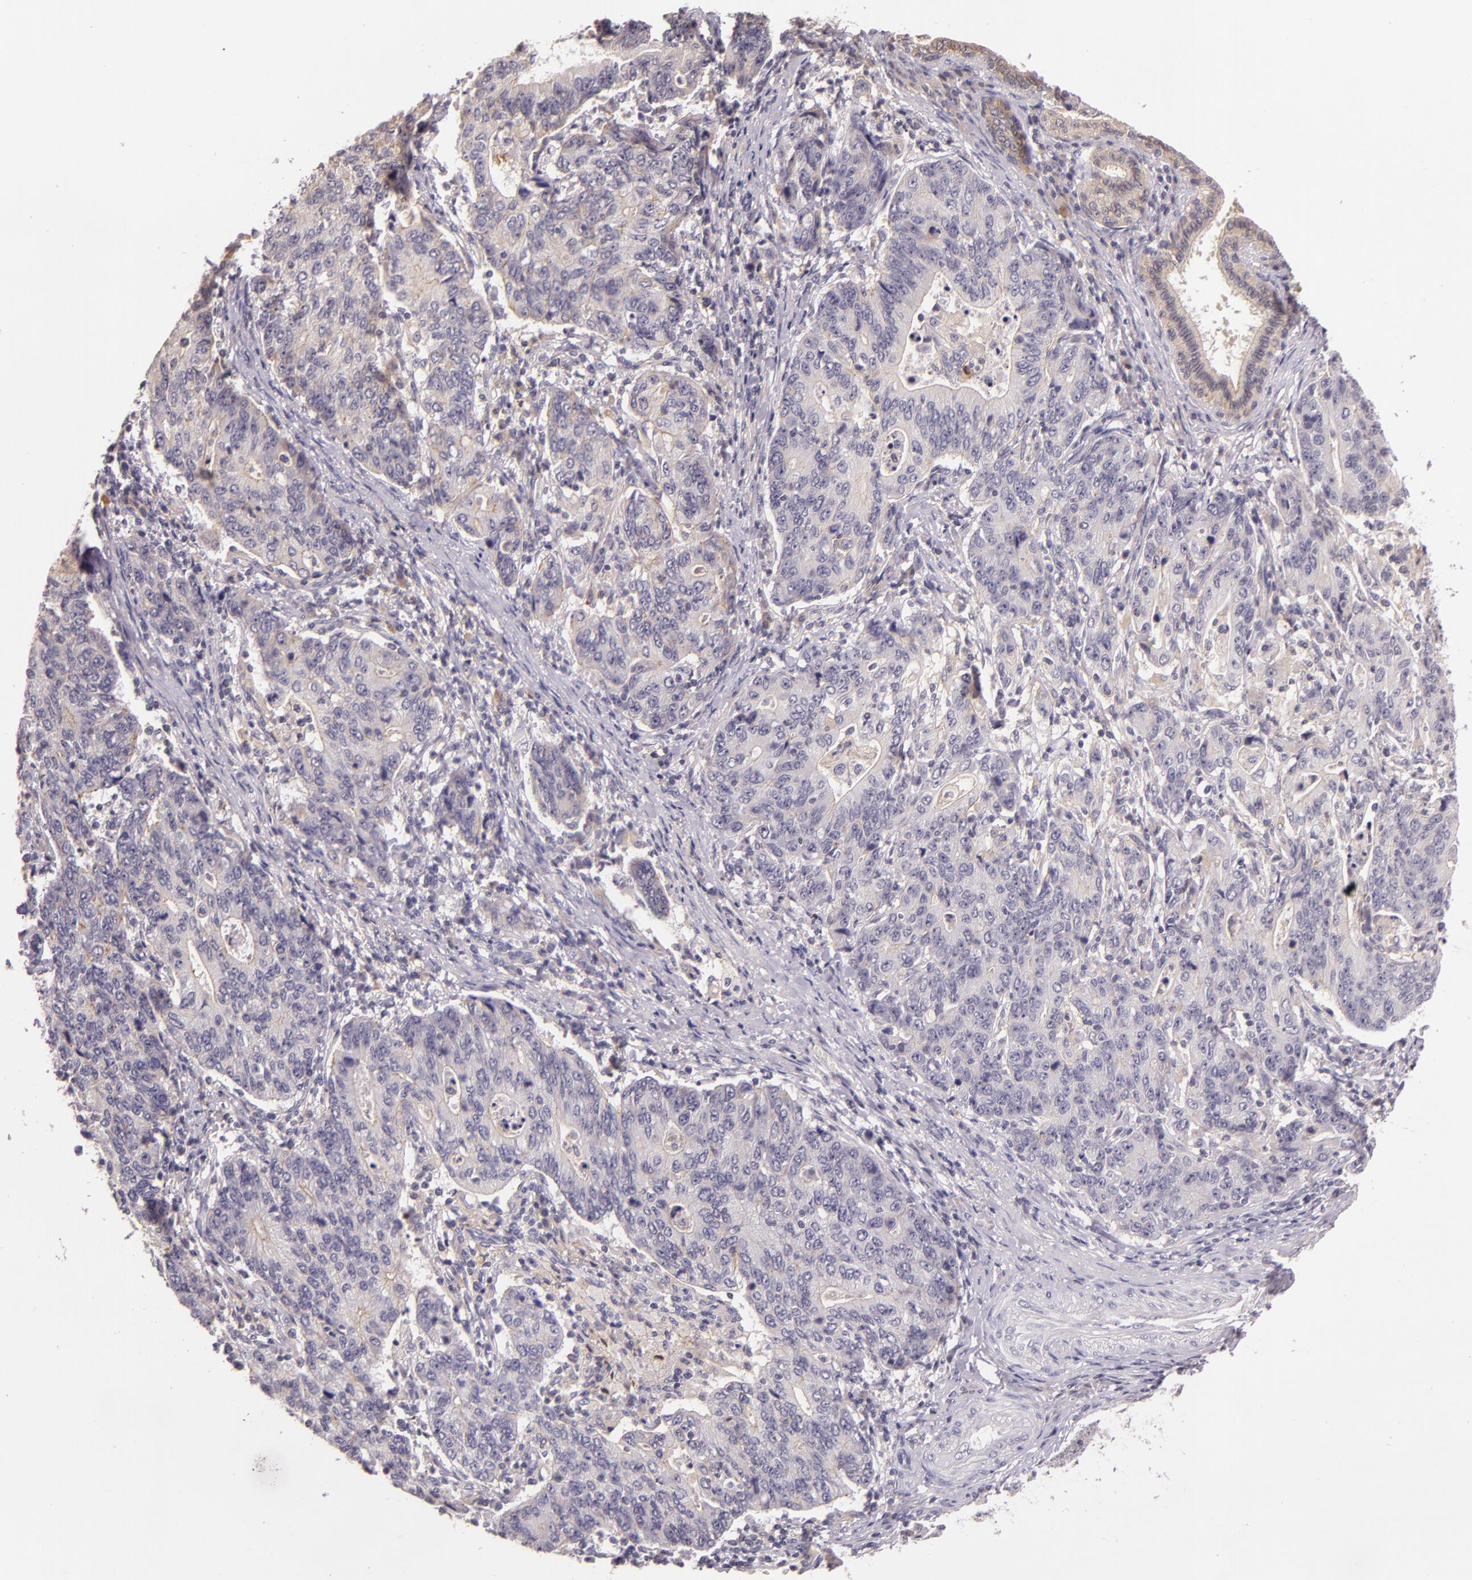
{"staining": {"intensity": "negative", "quantity": "none", "location": "none"}, "tissue": "stomach cancer", "cell_type": "Tumor cells", "image_type": "cancer", "snomed": [{"axis": "morphology", "description": "Adenocarcinoma, NOS"}, {"axis": "topography", "description": "Esophagus"}, {"axis": "topography", "description": "Stomach"}], "caption": "Tumor cells show no significant staining in stomach adenocarcinoma.", "gene": "ARMH4", "patient": {"sex": "male", "age": 74}}